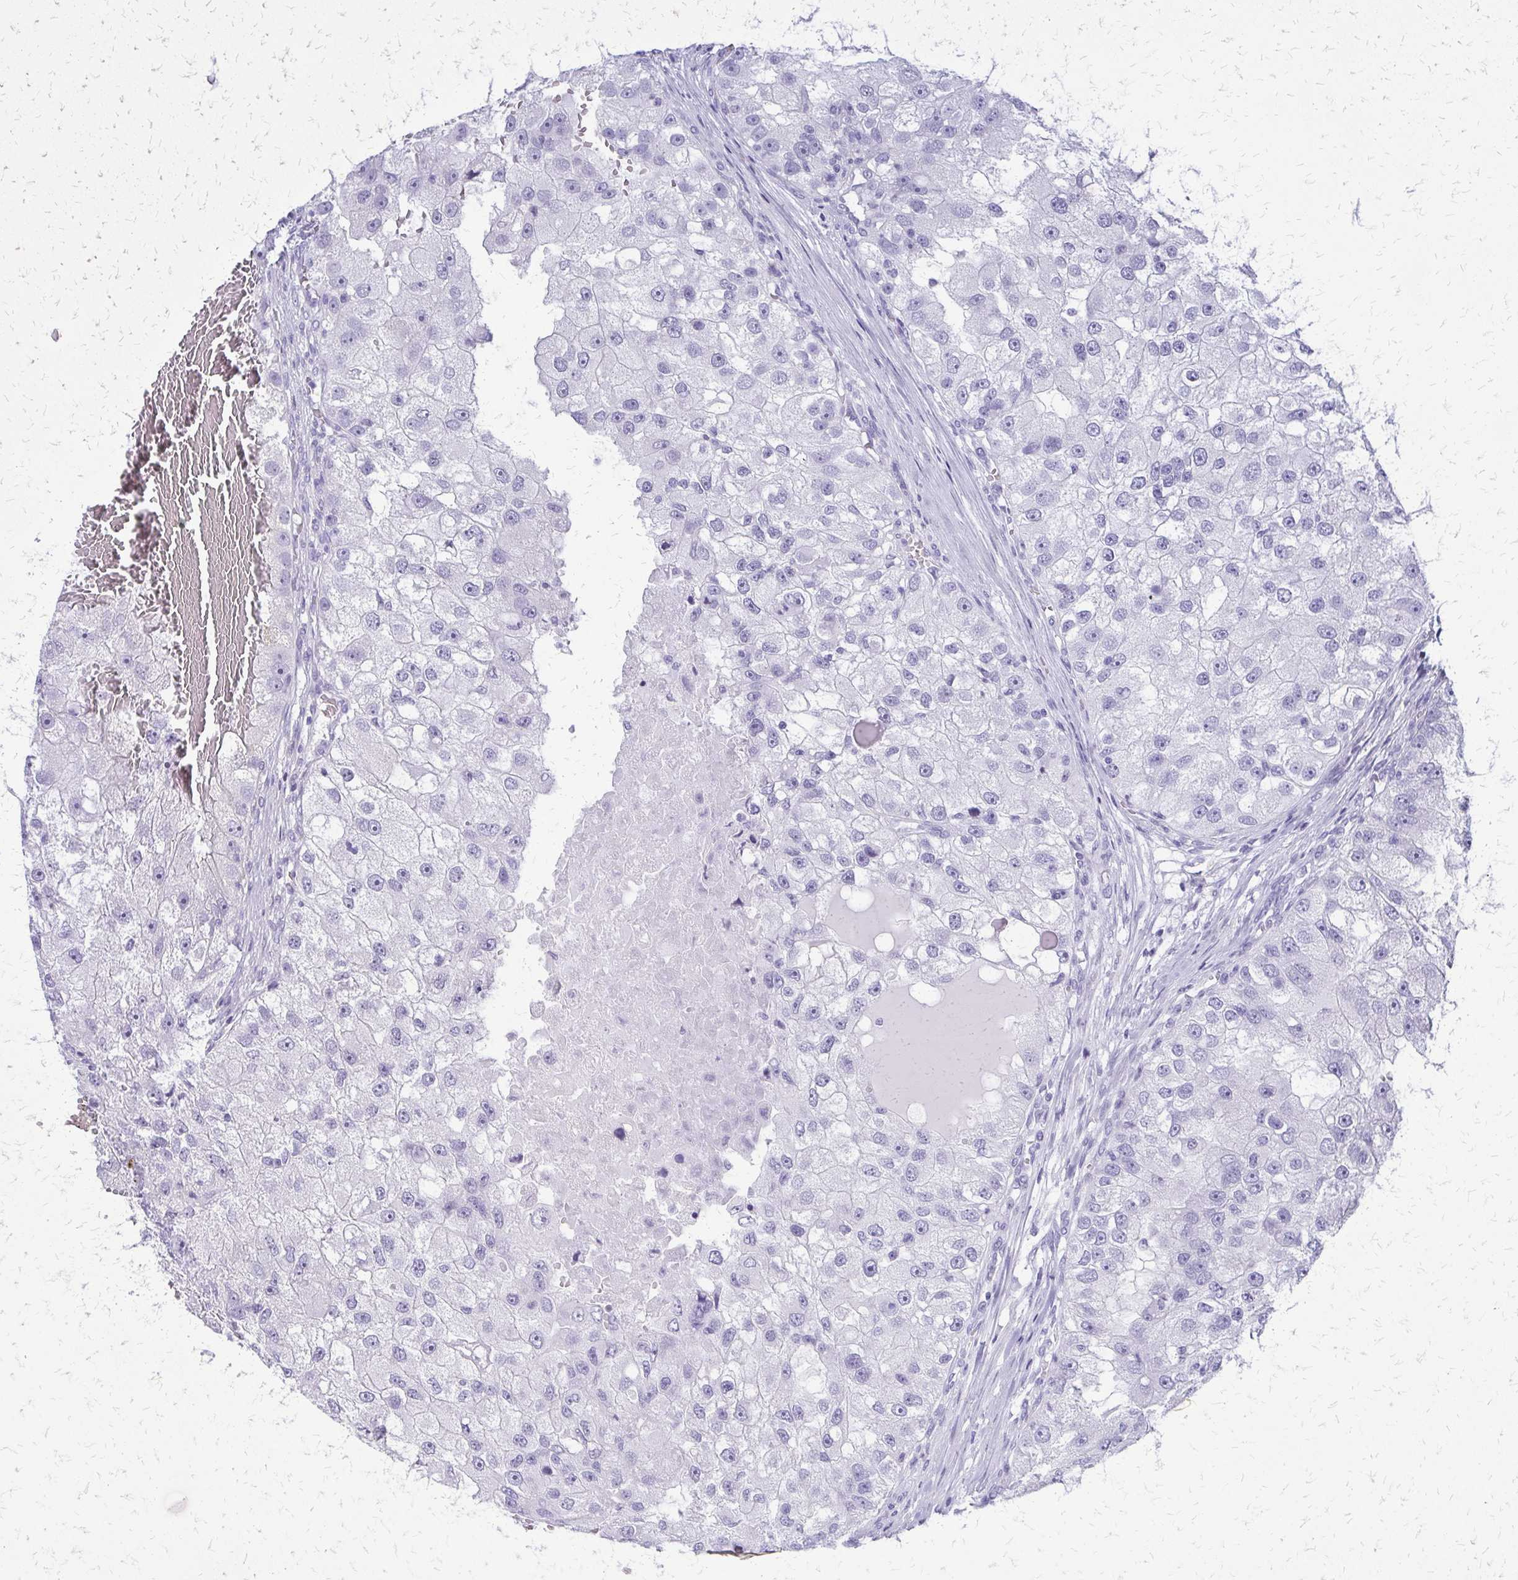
{"staining": {"intensity": "negative", "quantity": "none", "location": "none"}, "tissue": "renal cancer", "cell_type": "Tumor cells", "image_type": "cancer", "snomed": [{"axis": "morphology", "description": "Adenocarcinoma, NOS"}, {"axis": "topography", "description": "Kidney"}], "caption": "High power microscopy photomicrograph of an immunohistochemistry image of renal cancer, revealing no significant staining in tumor cells.", "gene": "FAM162B", "patient": {"sex": "male", "age": 63}}